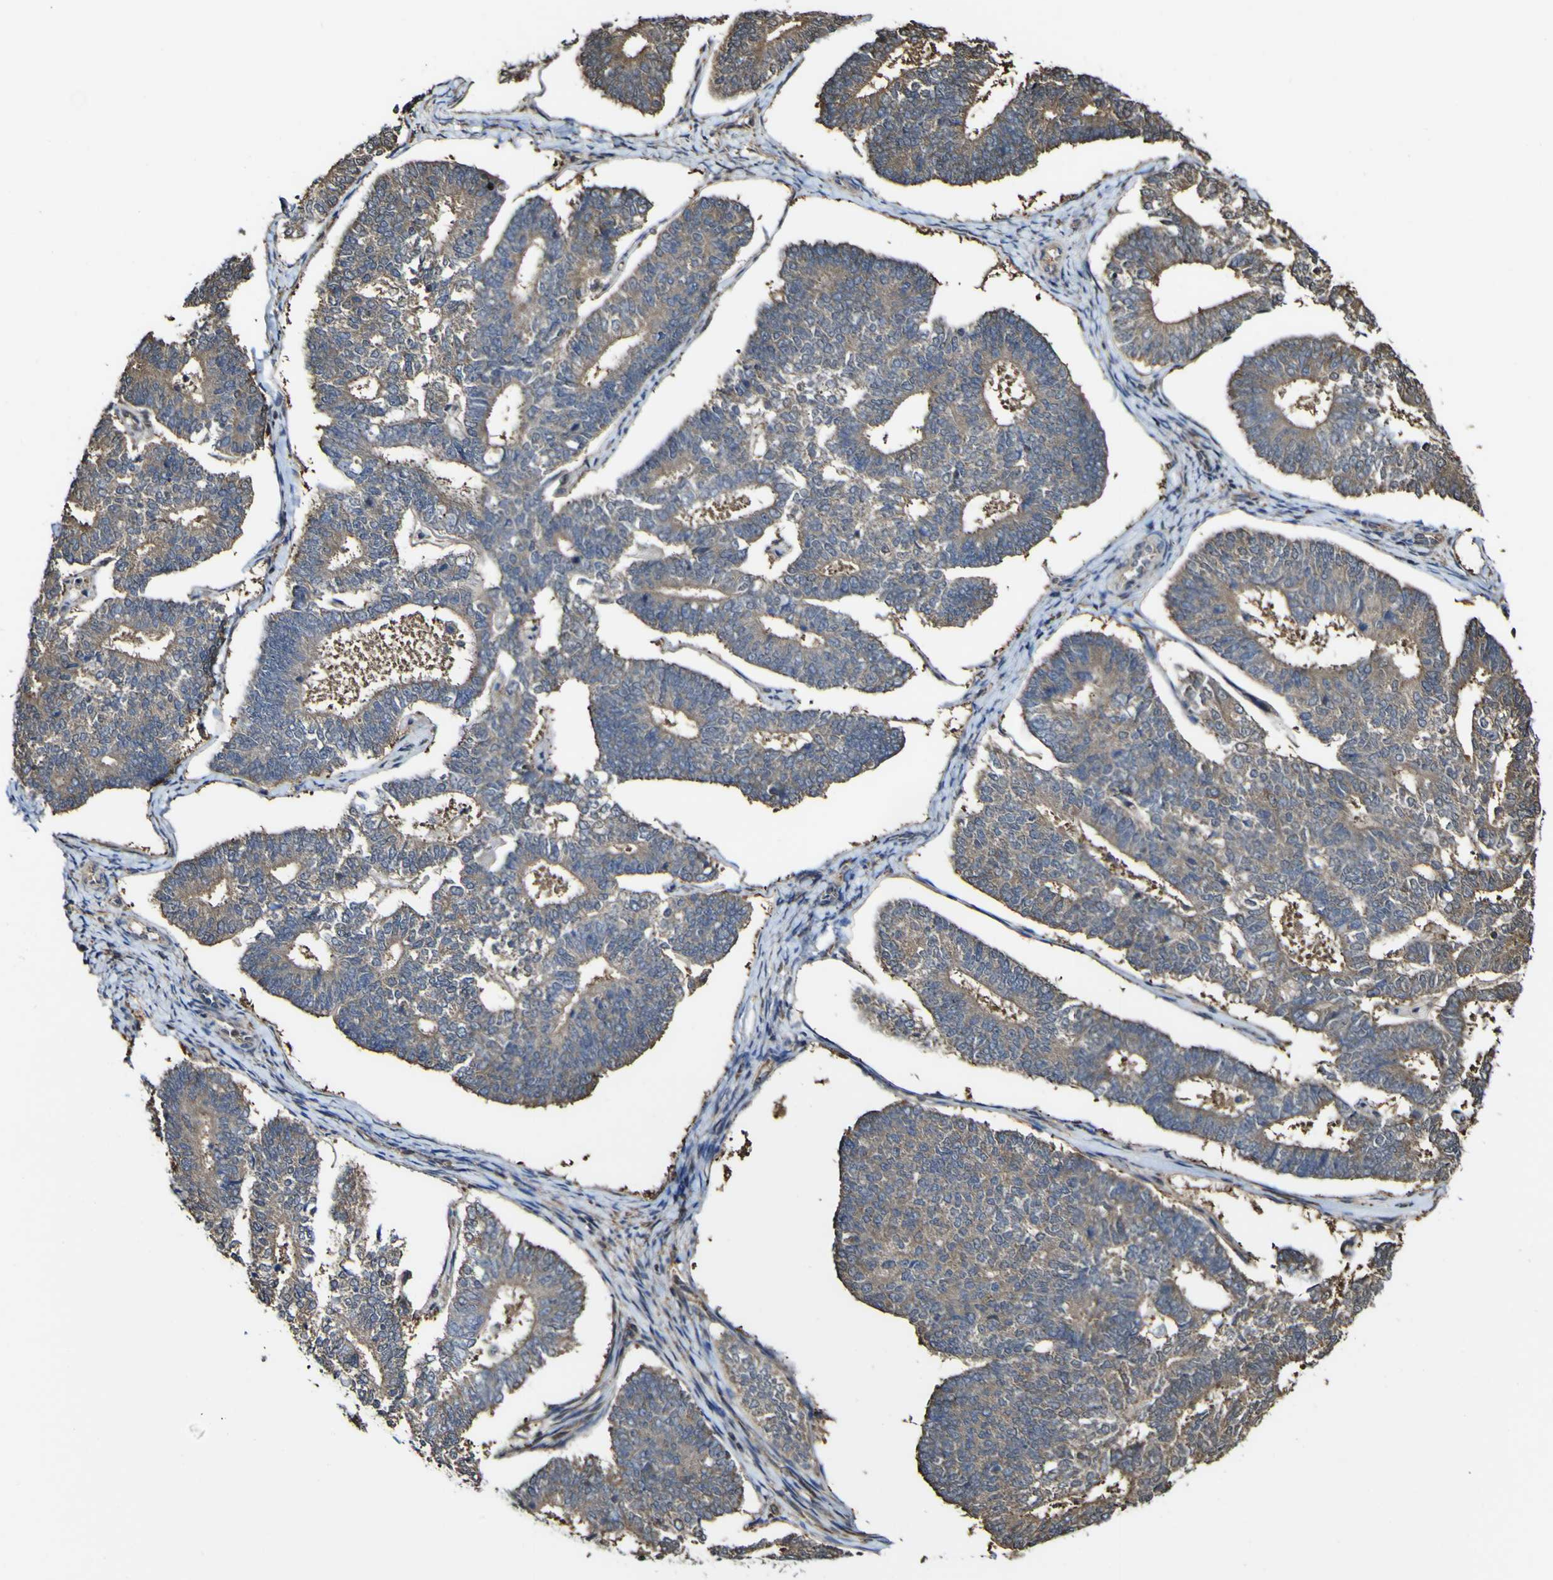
{"staining": {"intensity": "moderate", "quantity": ">75%", "location": "cytoplasmic/membranous"}, "tissue": "endometrial cancer", "cell_type": "Tumor cells", "image_type": "cancer", "snomed": [{"axis": "morphology", "description": "Adenocarcinoma, NOS"}, {"axis": "topography", "description": "Endometrium"}], "caption": "High-power microscopy captured an IHC photomicrograph of adenocarcinoma (endometrial), revealing moderate cytoplasmic/membranous expression in about >75% of tumor cells.", "gene": "PTPRR", "patient": {"sex": "female", "age": 70}}